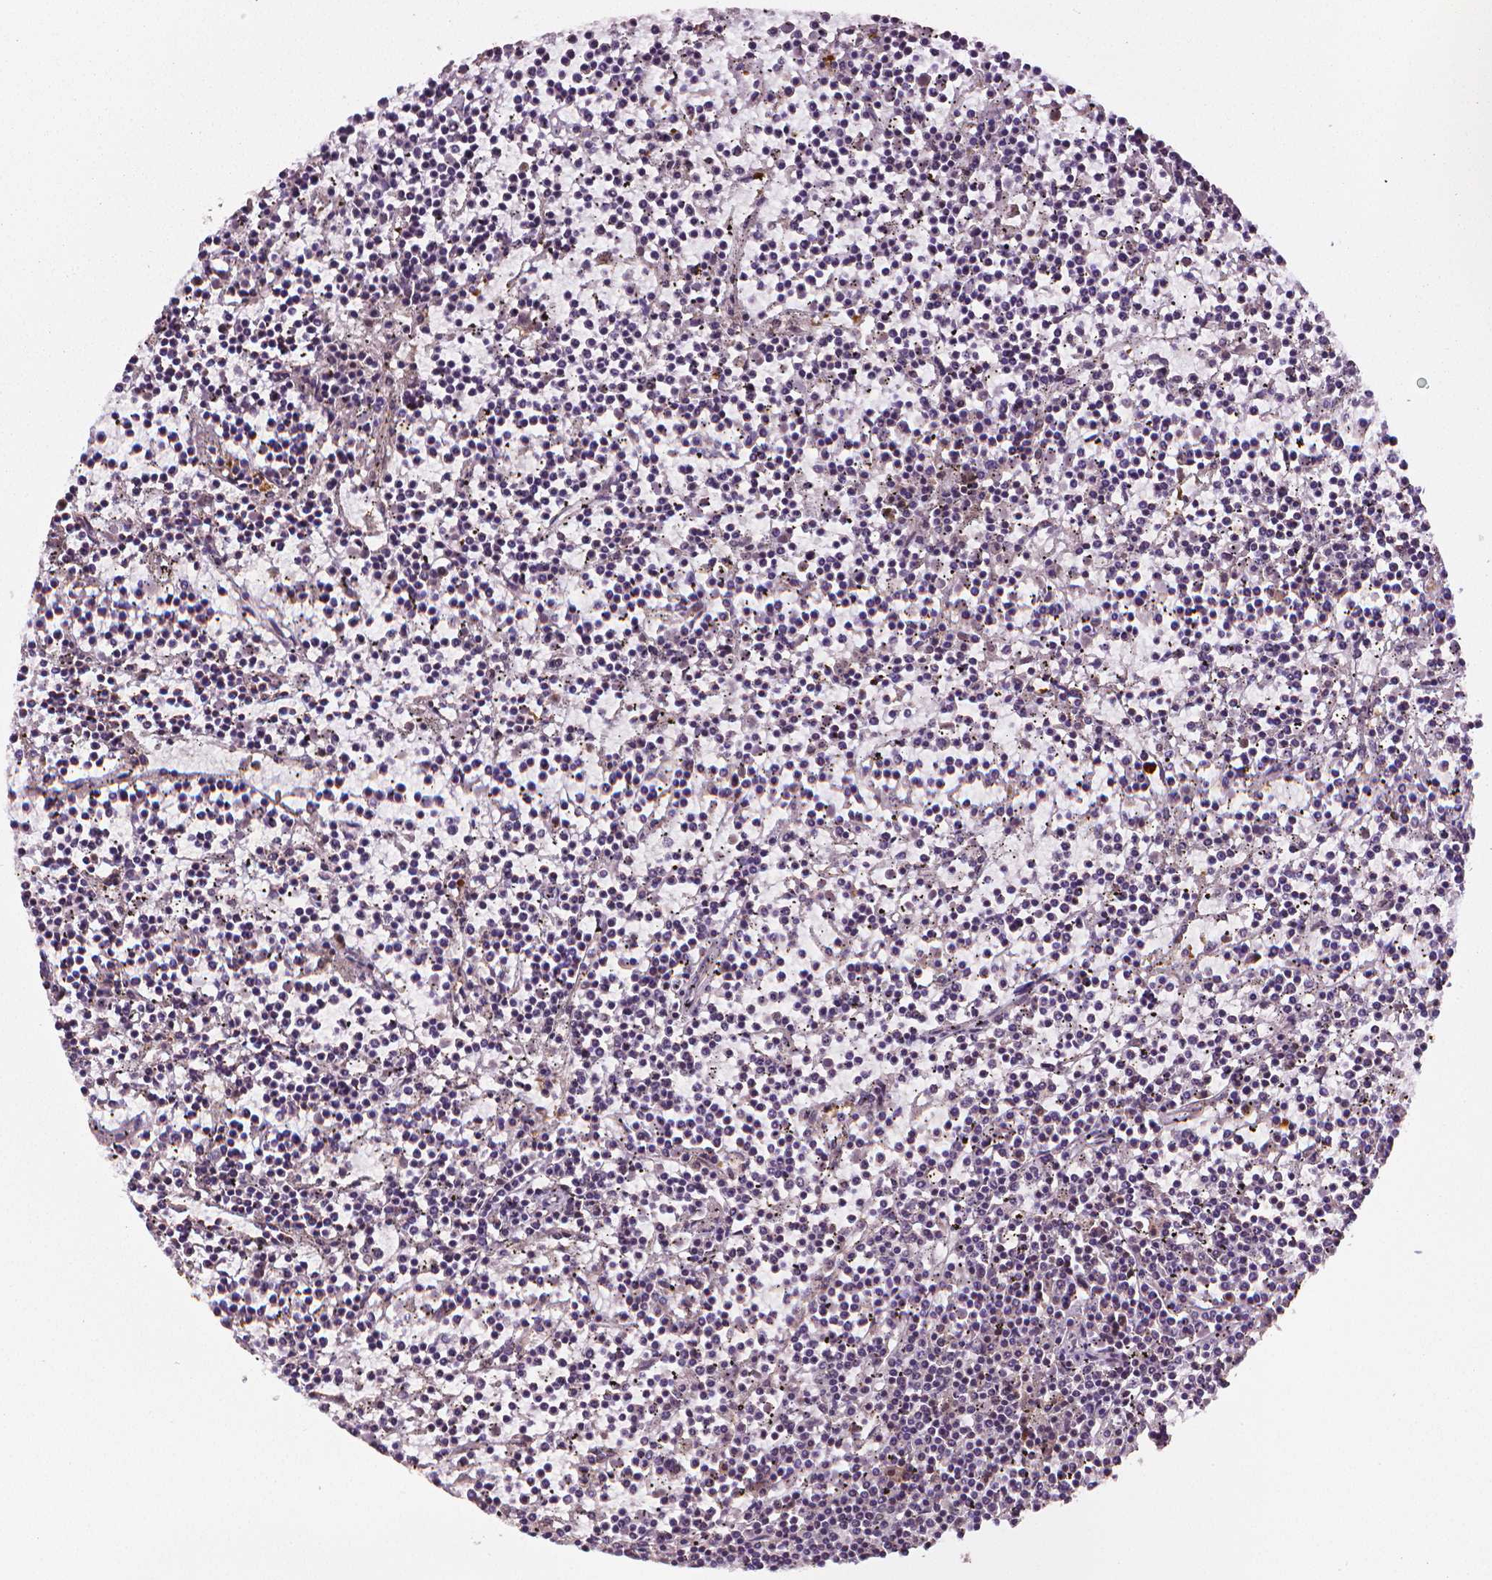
{"staining": {"intensity": "negative", "quantity": "none", "location": "none"}, "tissue": "lymphoma", "cell_type": "Tumor cells", "image_type": "cancer", "snomed": [{"axis": "morphology", "description": "Malignant lymphoma, non-Hodgkin's type, Low grade"}, {"axis": "topography", "description": "Spleen"}], "caption": "This is a micrograph of immunohistochemistry (IHC) staining of malignant lymphoma, non-Hodgkin's type (low-grade), which shows no expression in tumor cells.", "gene": "STAT3", "patient": {"sex": "female", "age": 19}}